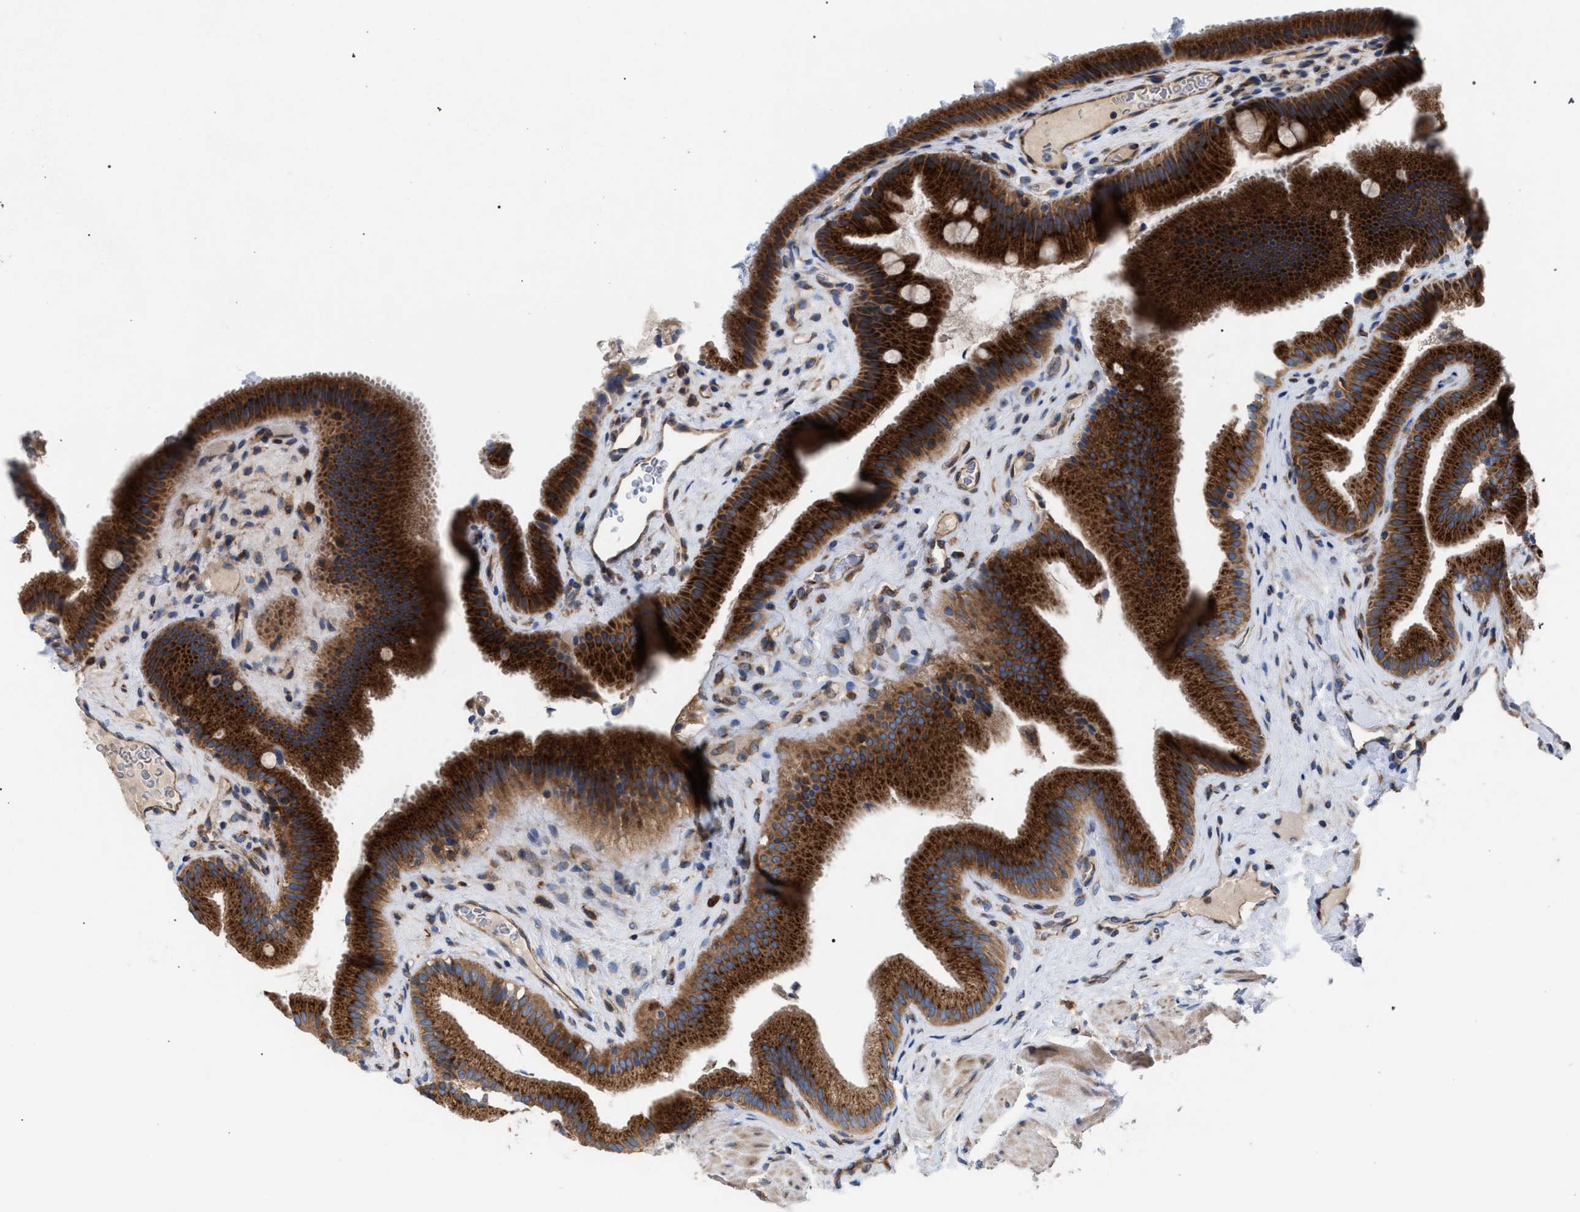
{"staining": {"intensity": "strong", "quantity": ">75%", "location": "cytoplasmic/membranous"}, "tissue": "gallbladder", "cell_type": "Glandular cells", "image_type": "normal", "snomed": [{"axis": "morphology", "description": "Normal tissue, NOS"}, {"axis": "topography", "description": "Gallbladder"}], "caption": "Protein expression analysis of benign human gallbladder reveals strong cytoplasmic/membranous positivity in about >75% of glandular cells.", "gene": "CDR2L", "patient": {"sex": "male", "age": 49}}